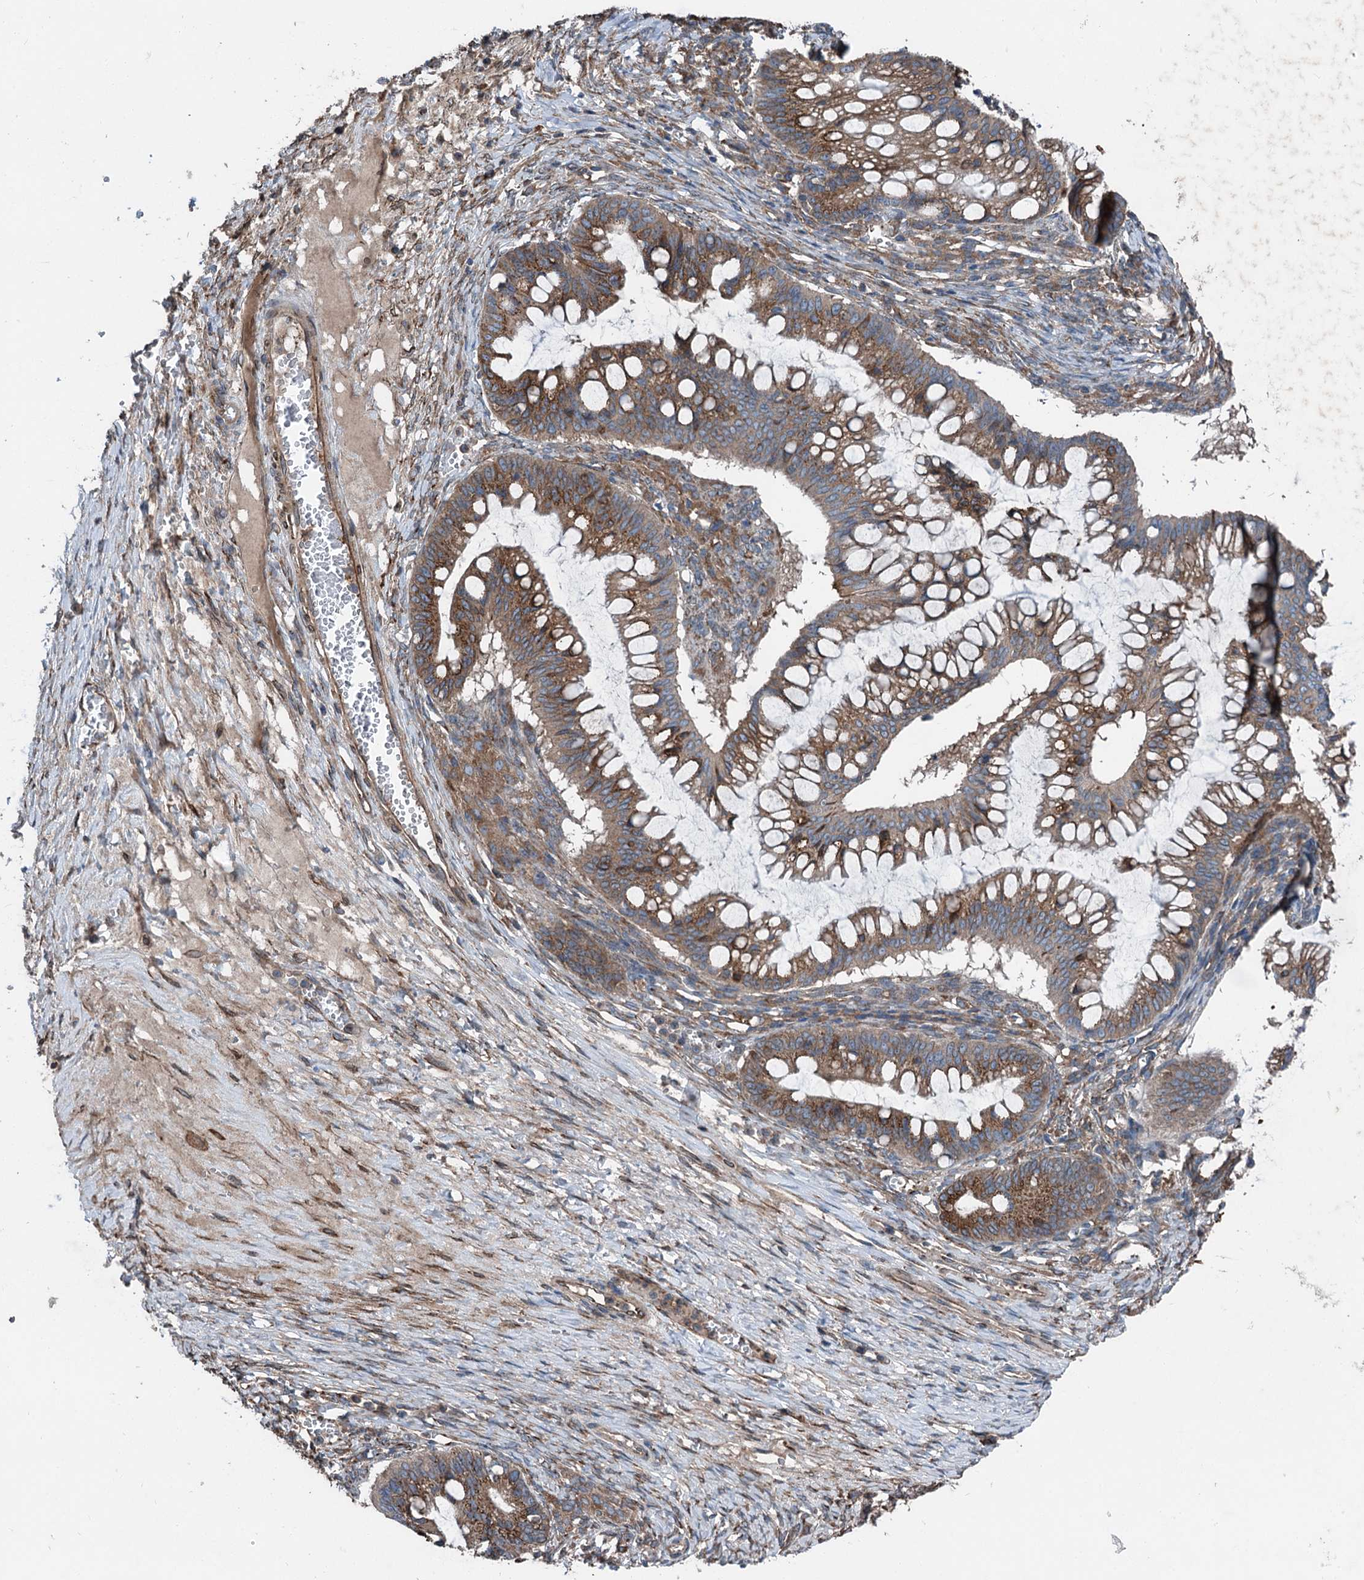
{"staining": {"intensity": "moderate", "quantity": ">75%", "location": "cytoplasmic/membranous"}, "tissue": "ovarian cancer", "cell_type": "Tumor cells", "image_type": "cancer", "snomed": [{"axis": "morphology", "description": "Cystadenocarcinoma, mucinous, NOS"}, {"axis": "topography", "description": "Ovary"}], "caption": "Ovarian mucinous cystadenocarcinoma was stained to show a protein in brown. There is medium levels of moderate cytoplasmic/membranous expression in about >75% of tumor cells.", "gene": "CALCOCO1", "patient": {"sex": "female", "age": 73}}